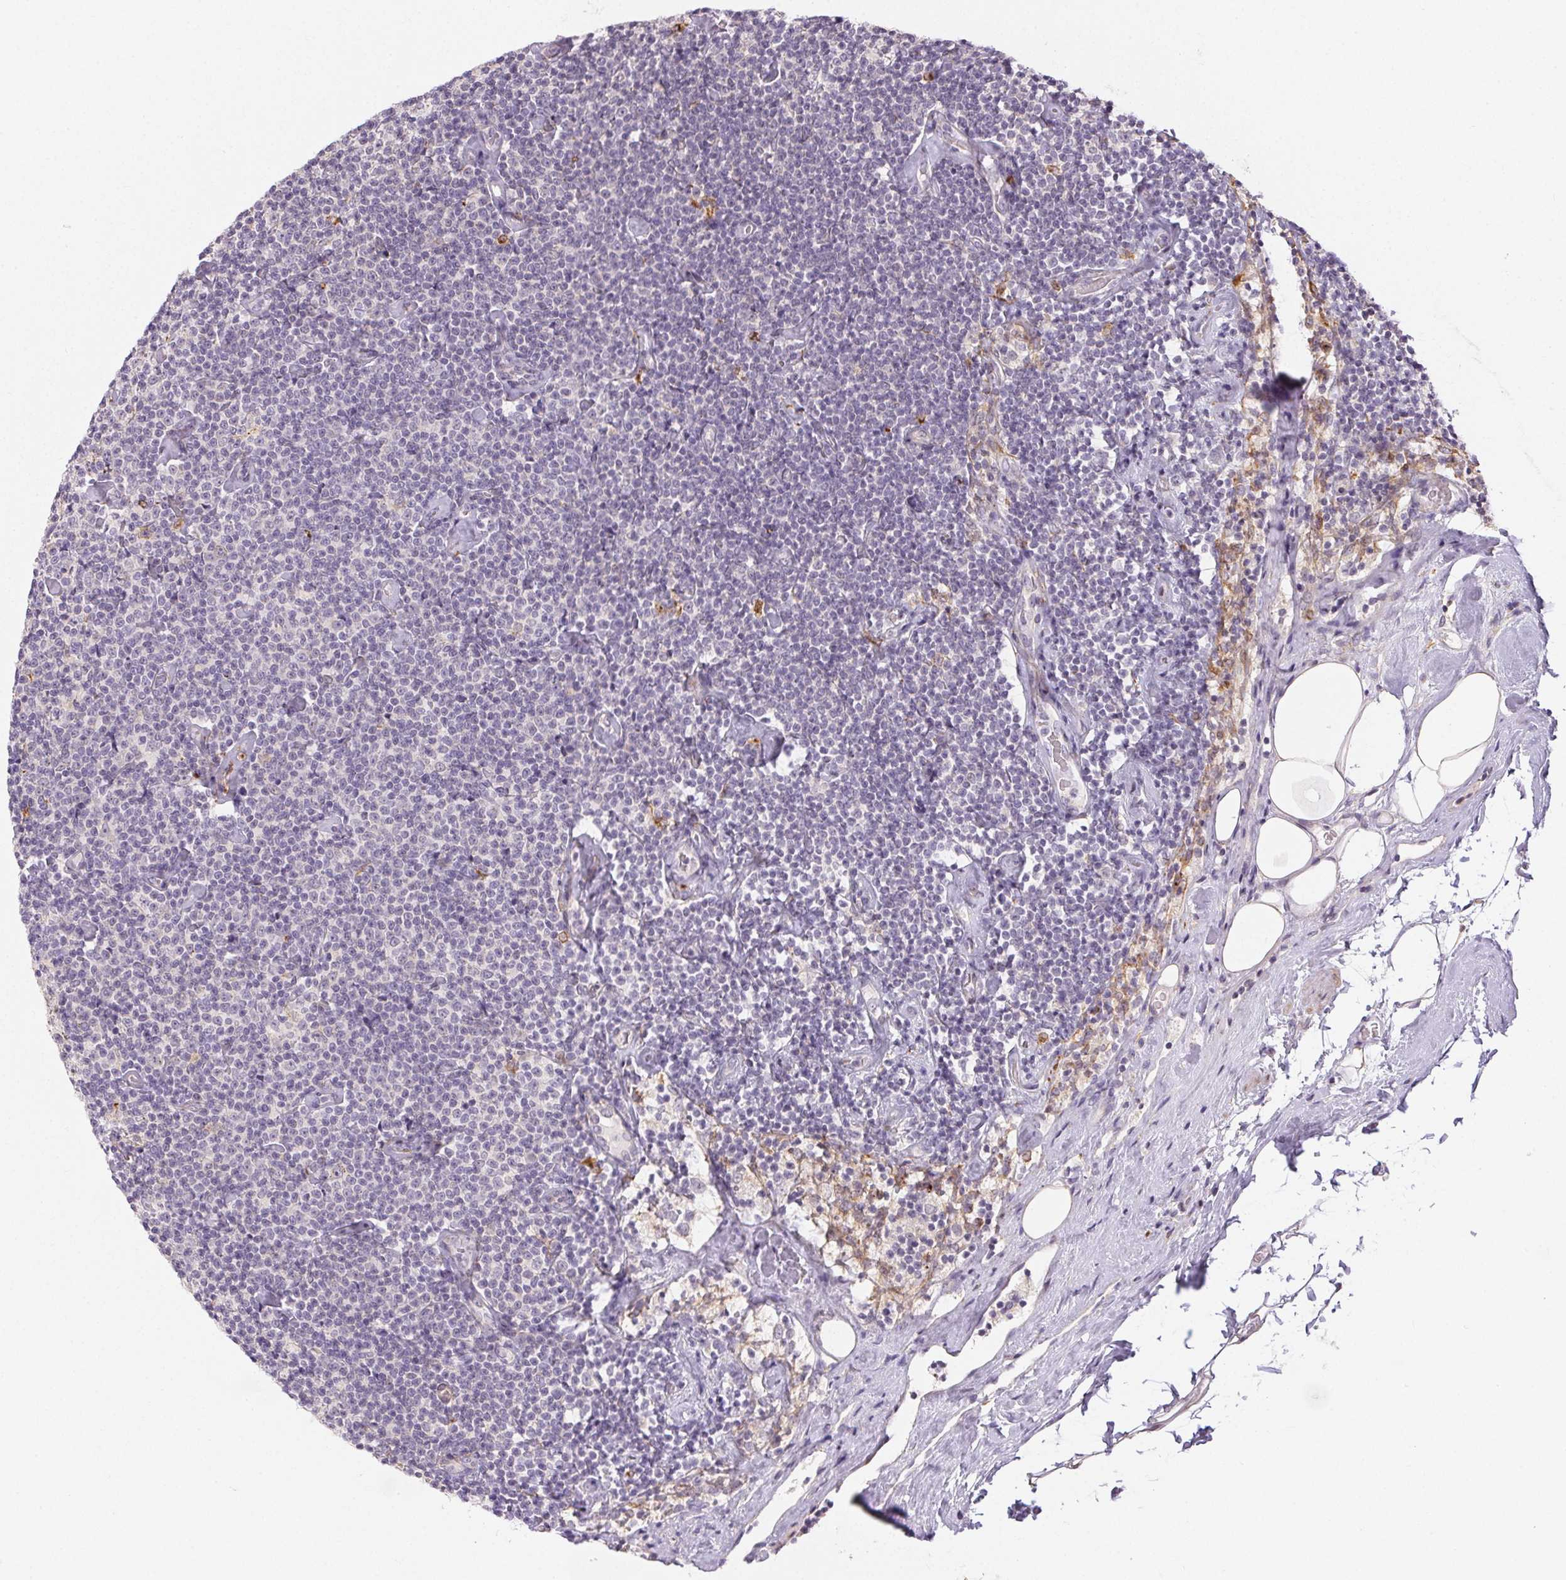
{"staining": {"intensity": "negative", "quantity": "none", "location": "none"}, "tissue": "lymphoma", "cell_type": "Tumor cells", "image_type": "cancer", "snomed": [{"axis": "morphology", "description": "Malignant lymphoma, non-Hodgkin's type, Low grade"}, {"axis": "topography", "description": "Lymph node"}], "caption": "Lymphoma stained for a protein using IHC shows no expression tumor cells.", "gene": "RPGRIP1", "patient": {"sex": "male", "age": 81}}